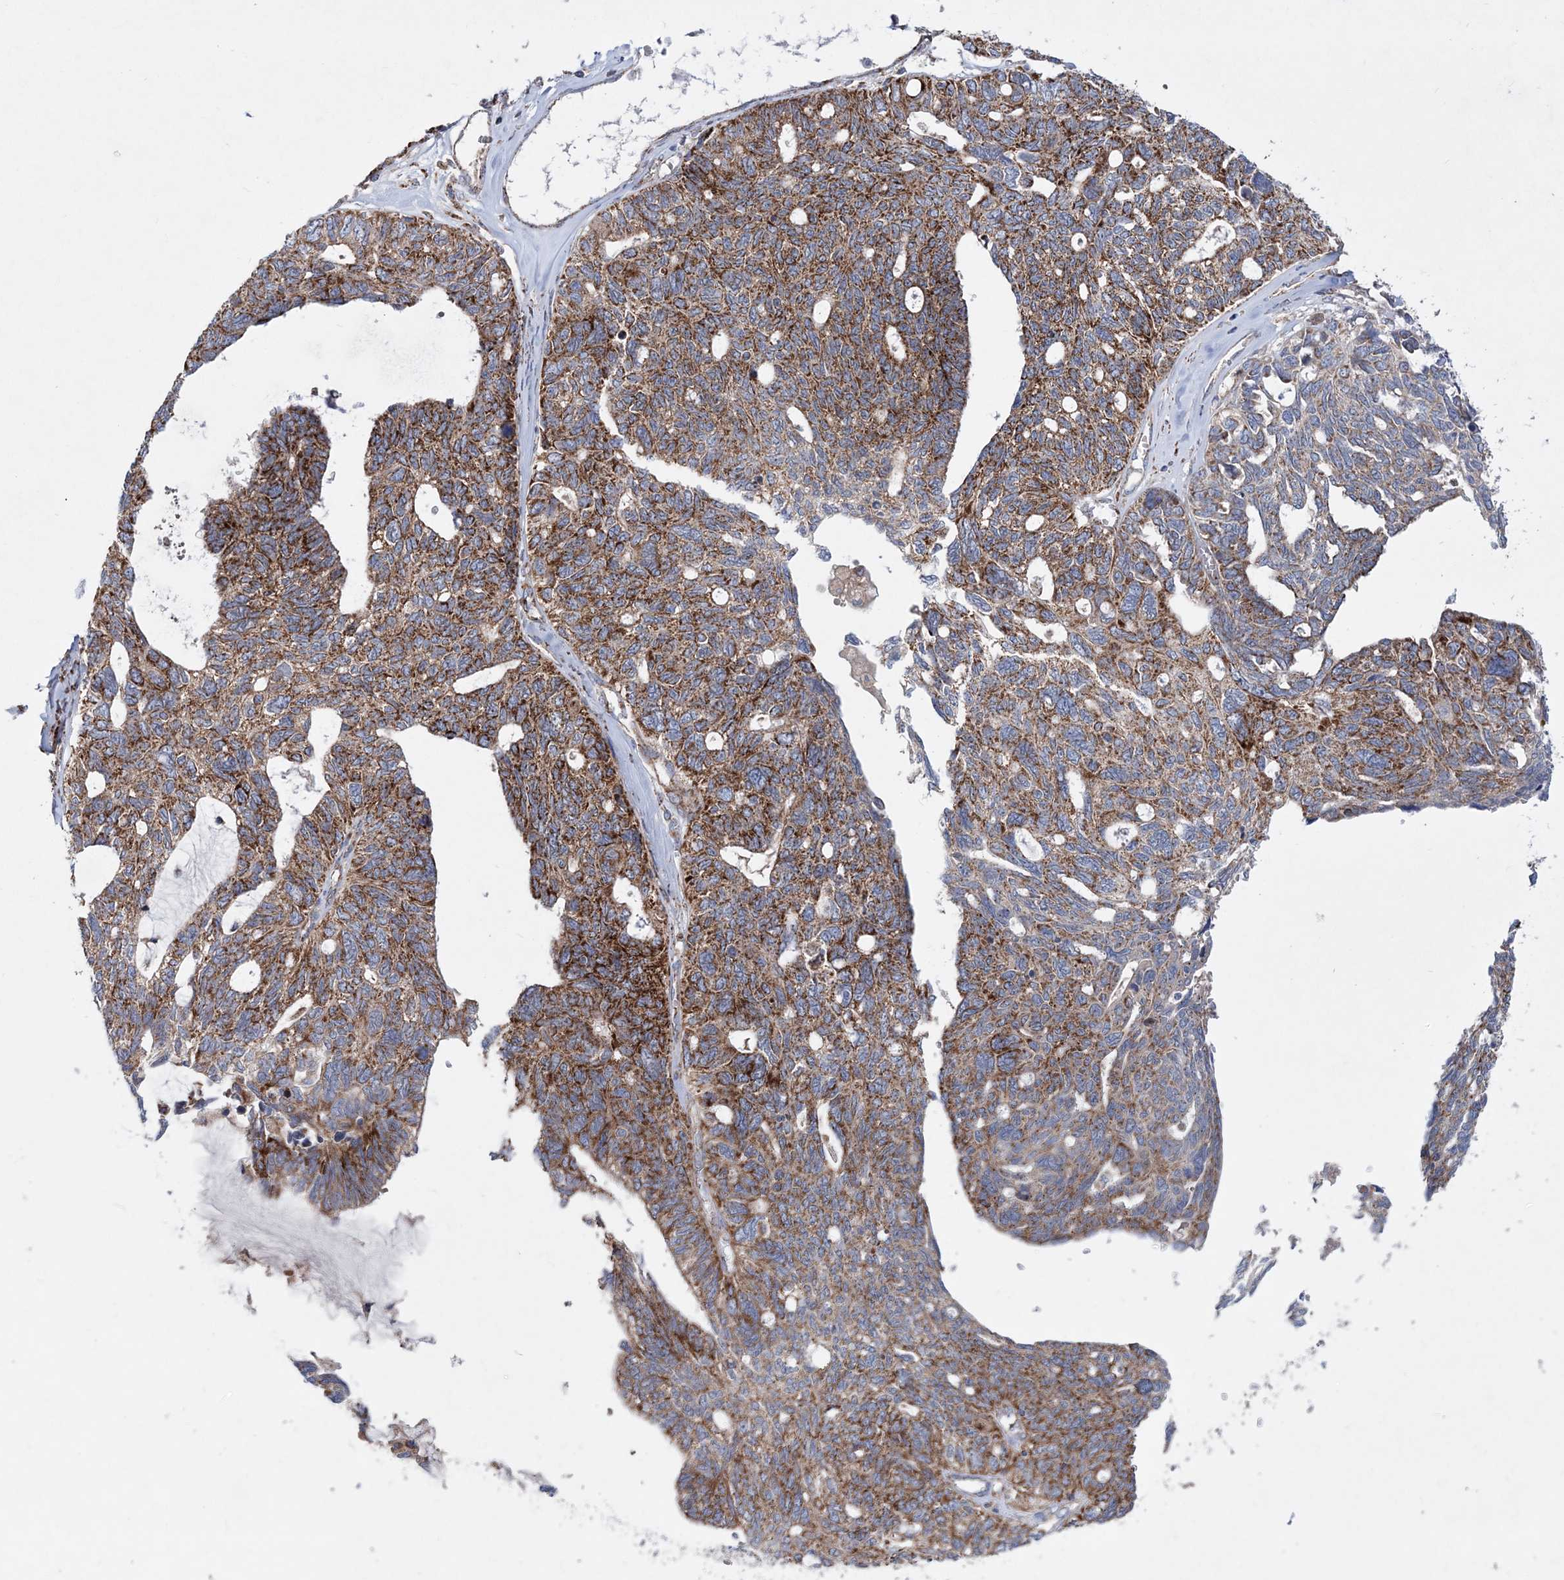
{"staining": {"intensity": "strong", "quantity": ">75%", "location": "cytoplasmic/membranous"}, "tissue": "ovarian cancer", "cell_type": "Tumor cells", "image_type": "cancer", "snomed": [{"axis": "morphology", "description": "Cystadenocarcinoma, serous, NOS"}, {"axis": "topography", "description": "Ovary"}], "caption": "Protein expression analysis of ovarian serous cystadenocarcinoma reveals strong cytoplasmic/membranous expression in approximately >75% of tumor cells.", "gene": "NGLY1", "patient": {"sex": "female", "age": 79}}